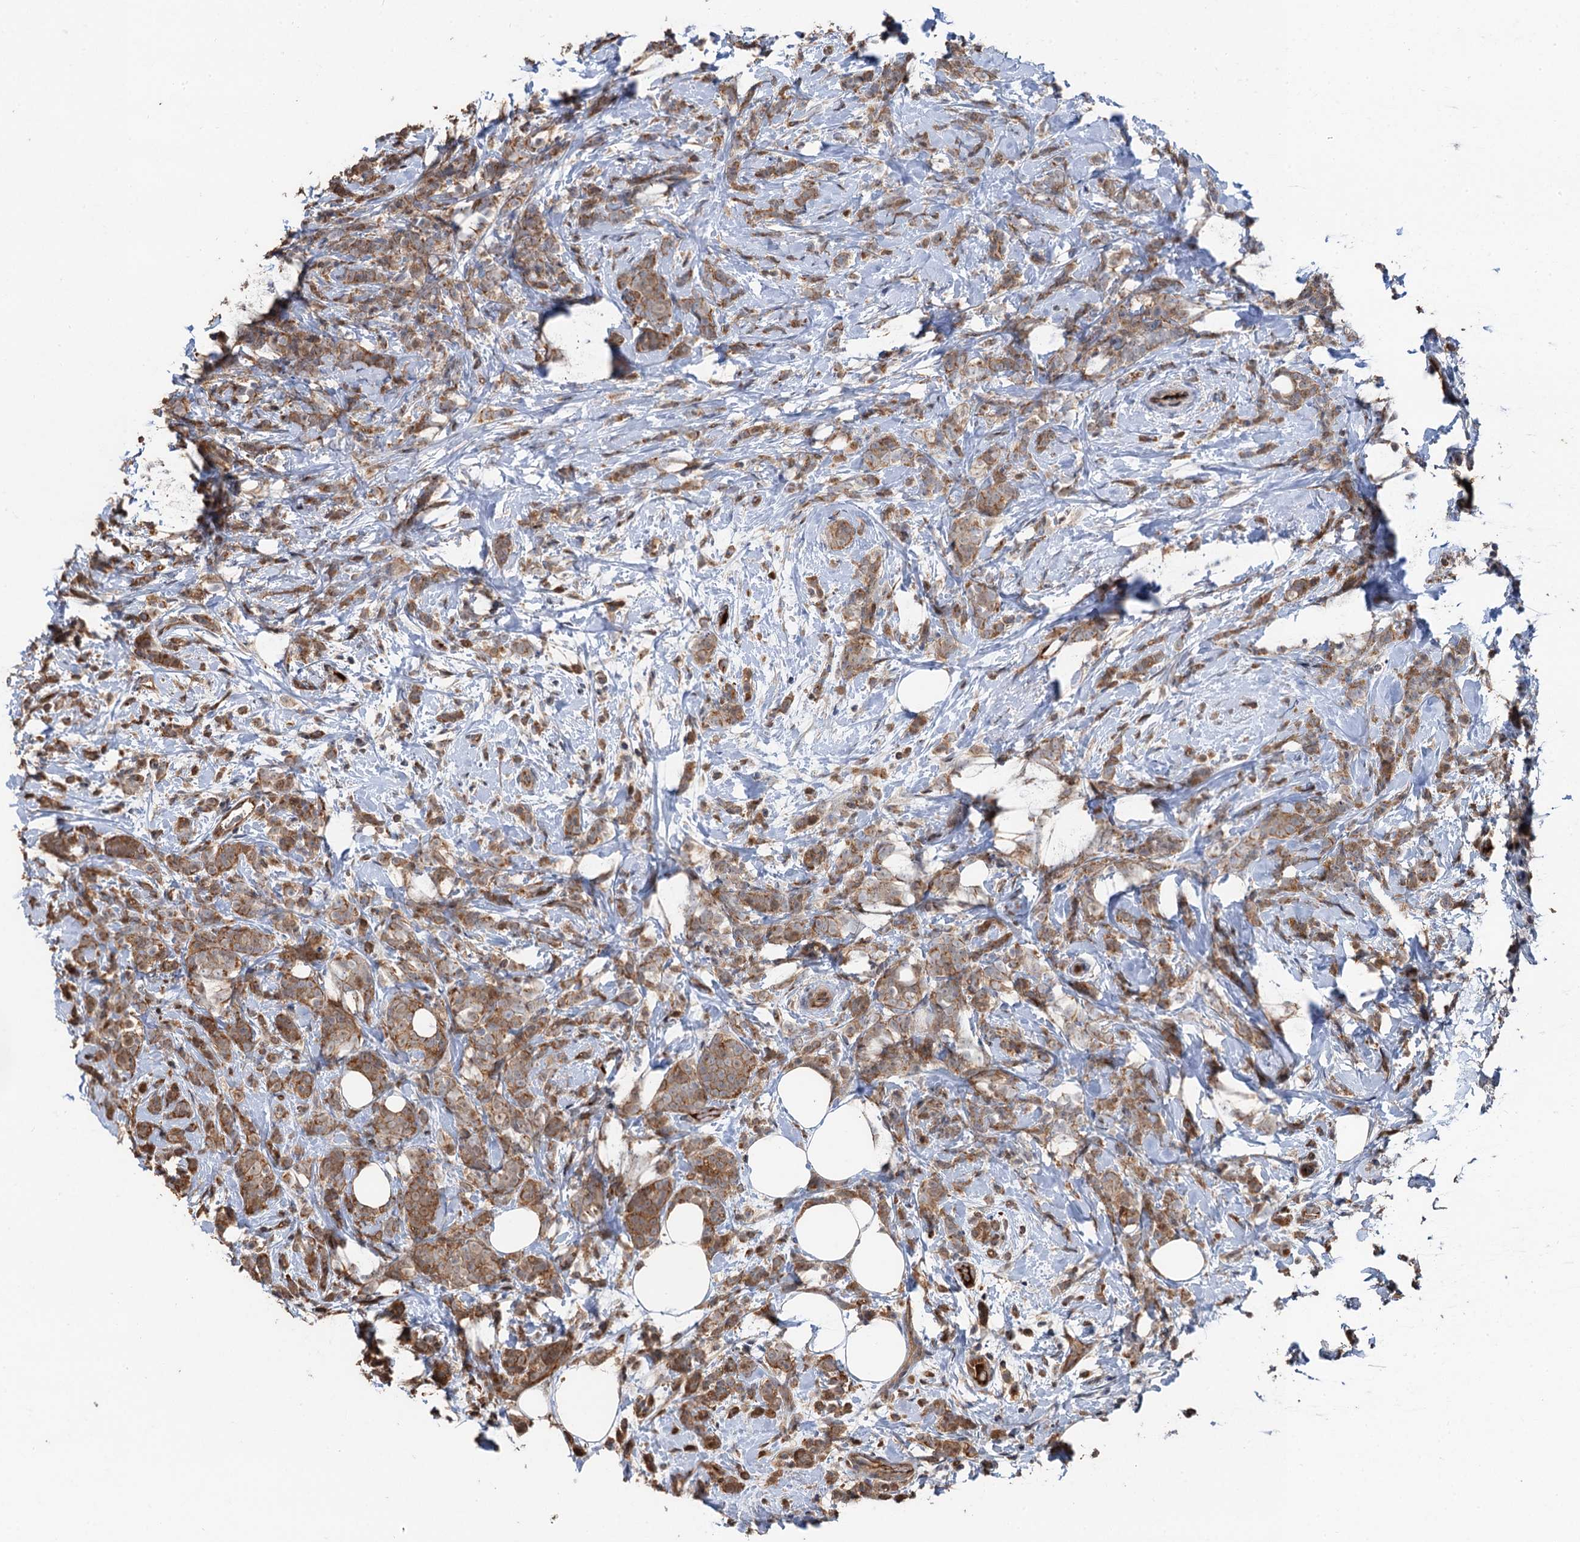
{"staining": {"intensity": "moderate", "quantity": ">75%", "location": "cytoplasmic/membranous"}, "tissue": "breast cancer", "cell_type": "Tumor cells", "image_type": "cancer", "snomed": [{"axis": "morphology", "description": "Lobular carcinoma"}, {"axis": "topography", "description": "Breast"}], "caption": "Breast lobular carcinoma tissue shows moderate cytoplasmic/membranous positivity in about >75% of tumor cells", "gene": "DEXI", "patient": {"sex": "female", "age": 58}}